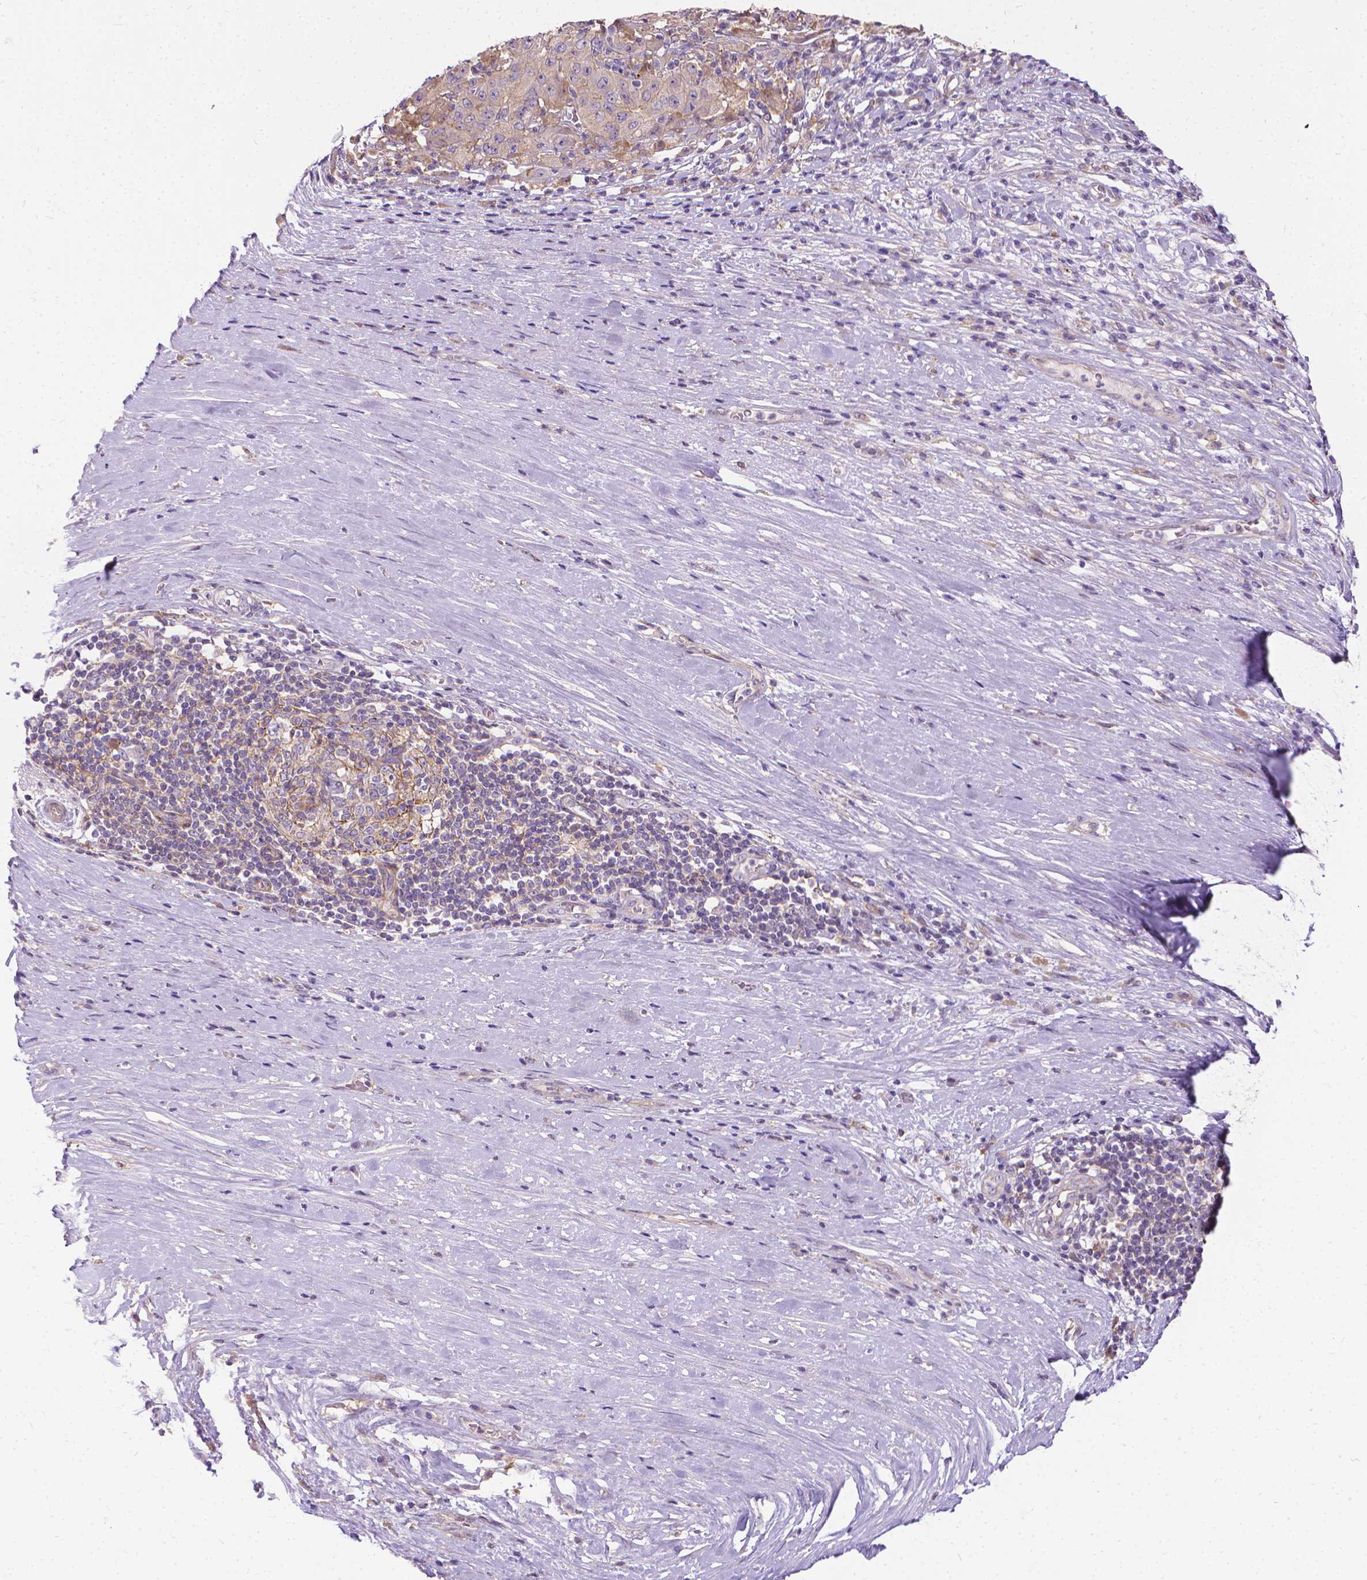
{"staining": {"intensity": "negative", "quantity": "none", "location": "none"}, "tissue": "pancreatic cancer", "cell_type": "Tumor cells", "image_type": "cancer", "snomed": [{"axis": "morphology", "description": "Adenocarcinoma, NOS"}, {"axis": "topography", "description": "Pancreas"}], "caption": "Immunohistochemistry of pancreatic cancer (adenocarcinoma) exhibits no positivity in tumor cells.", "gene": "CFAP299", "patient": {"sex": "male", "age": 63}}